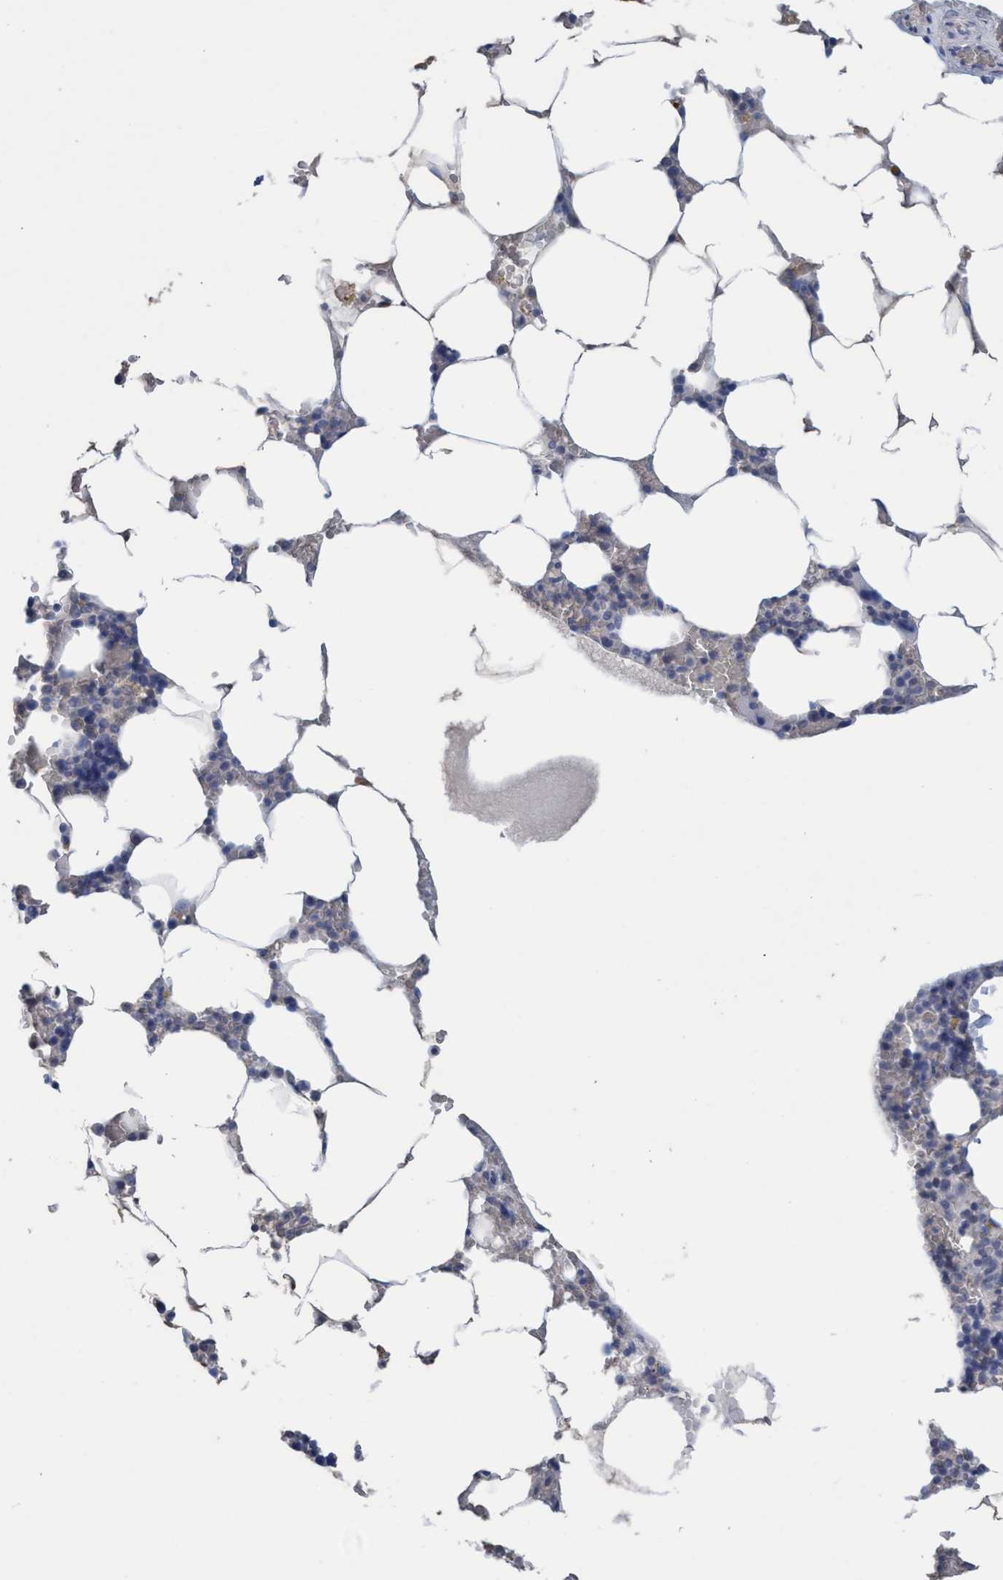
{"staining": {"intensity": "negative", "quantity": "none", "location": "none"}, "tissue": "bone marrow", "cell_type": "Hematopoietic cells", "image_type": "normal", "snomed": [{"axis": "morphology", "description": "Normal tissue, NOS"}, {"axis": "topography", "description": "Bone marrow"}], "caption": "Protein analysis of unremarkable bone marrow exhibits no significant positivity in hematopoietic cells.", "gene": "RSAD1", "patient": {"sex": "male", "age": 70}}